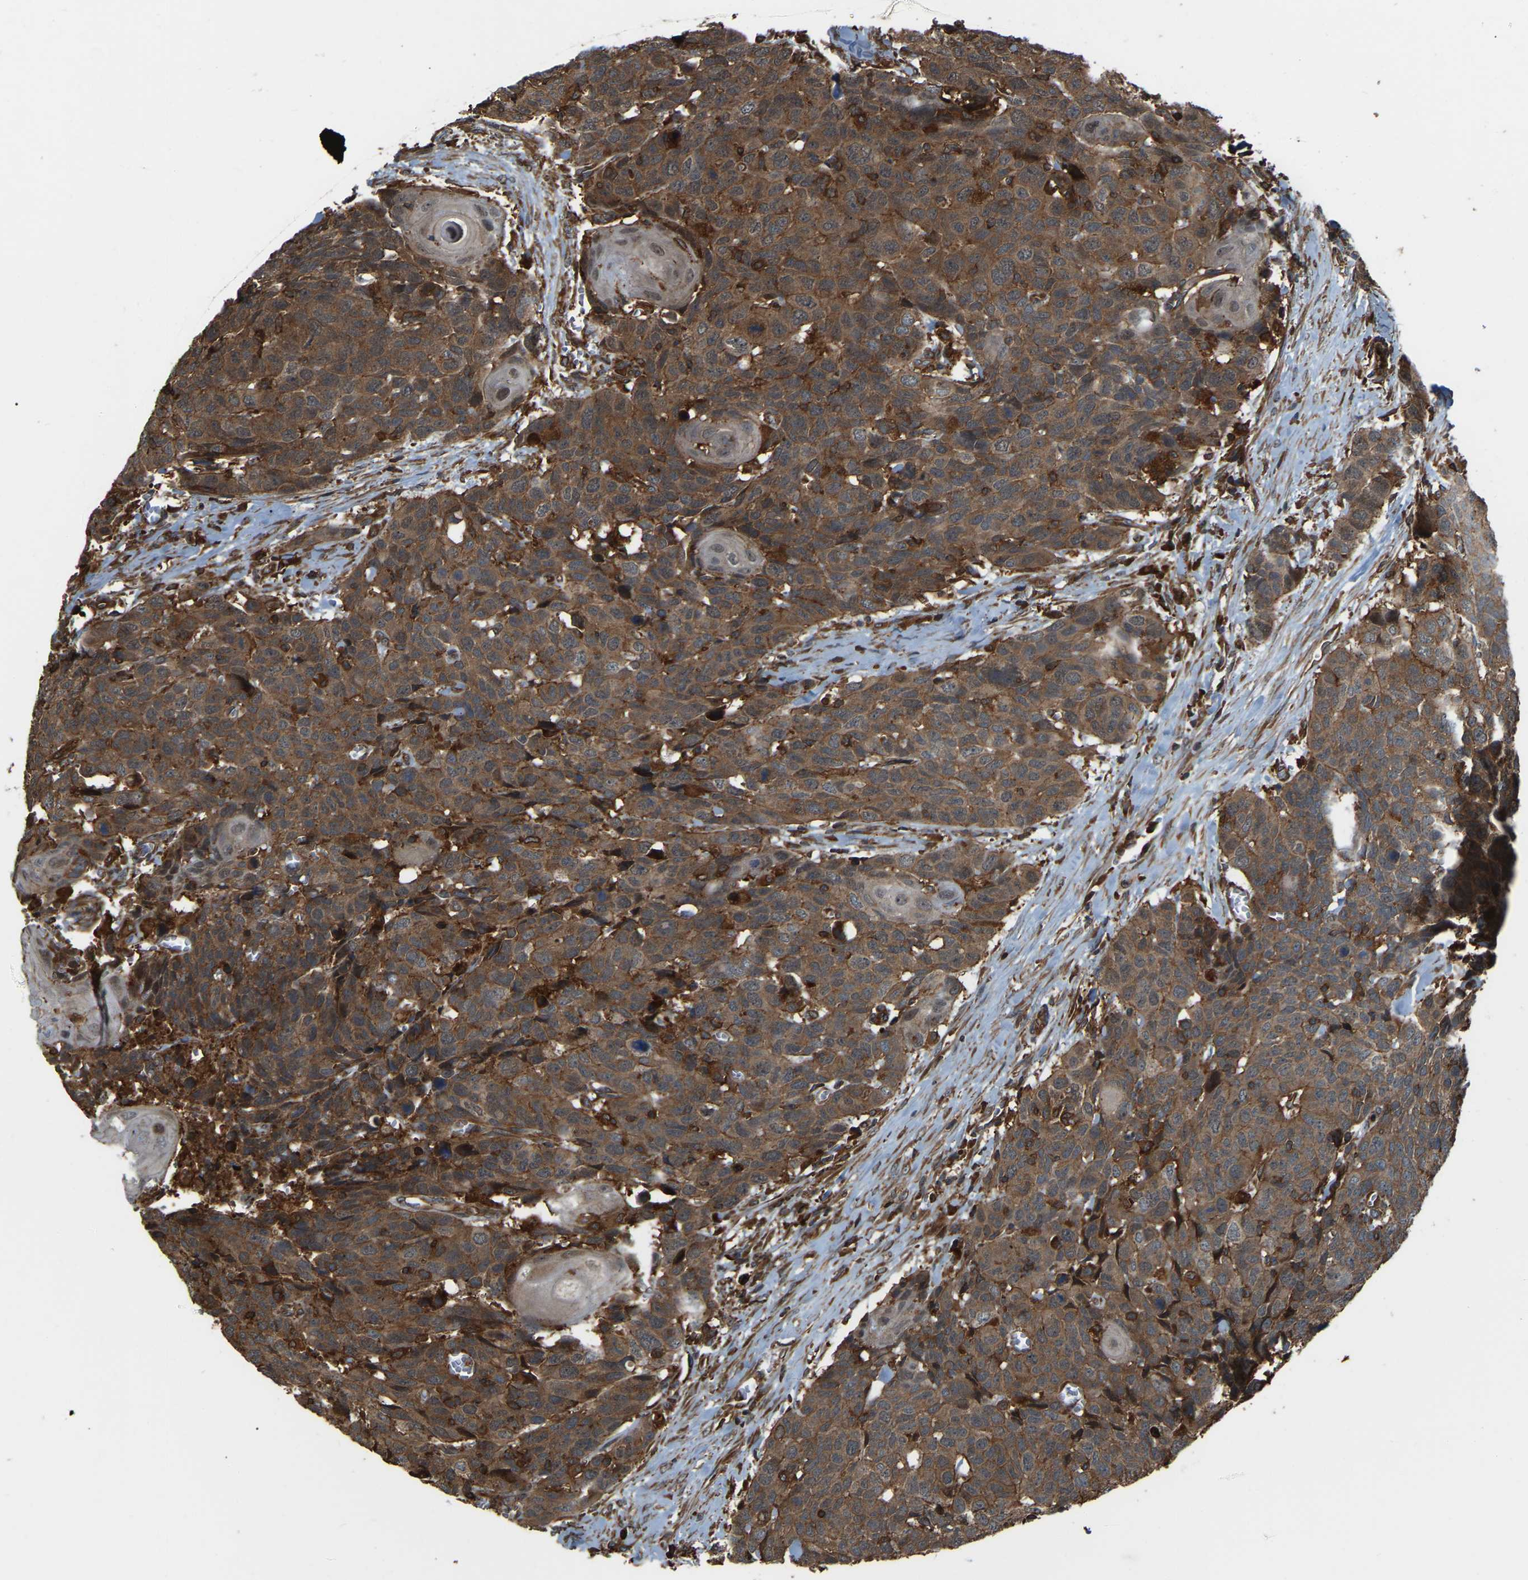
{"staining": {"intensity": "moderate", "quantity": ">75%", "location": "cytoplasmic/membranous"}, "tissue": "head and neck cancer", "cell_type": "Tumor cells", "image_type": "cancer", "snomed": [{"axis": "morphology", "description": "Squamous cell carcinoma, NOS"}, {"axis": "topography", "description": "Head-Neck"}], "caption": "Human head and neck squamous cell carcinoma stained with a protein marker exhibits moderate staining in tumor cells.", "gene": "SAMD9L", "patient": {"sex": "male", "age": 66}}